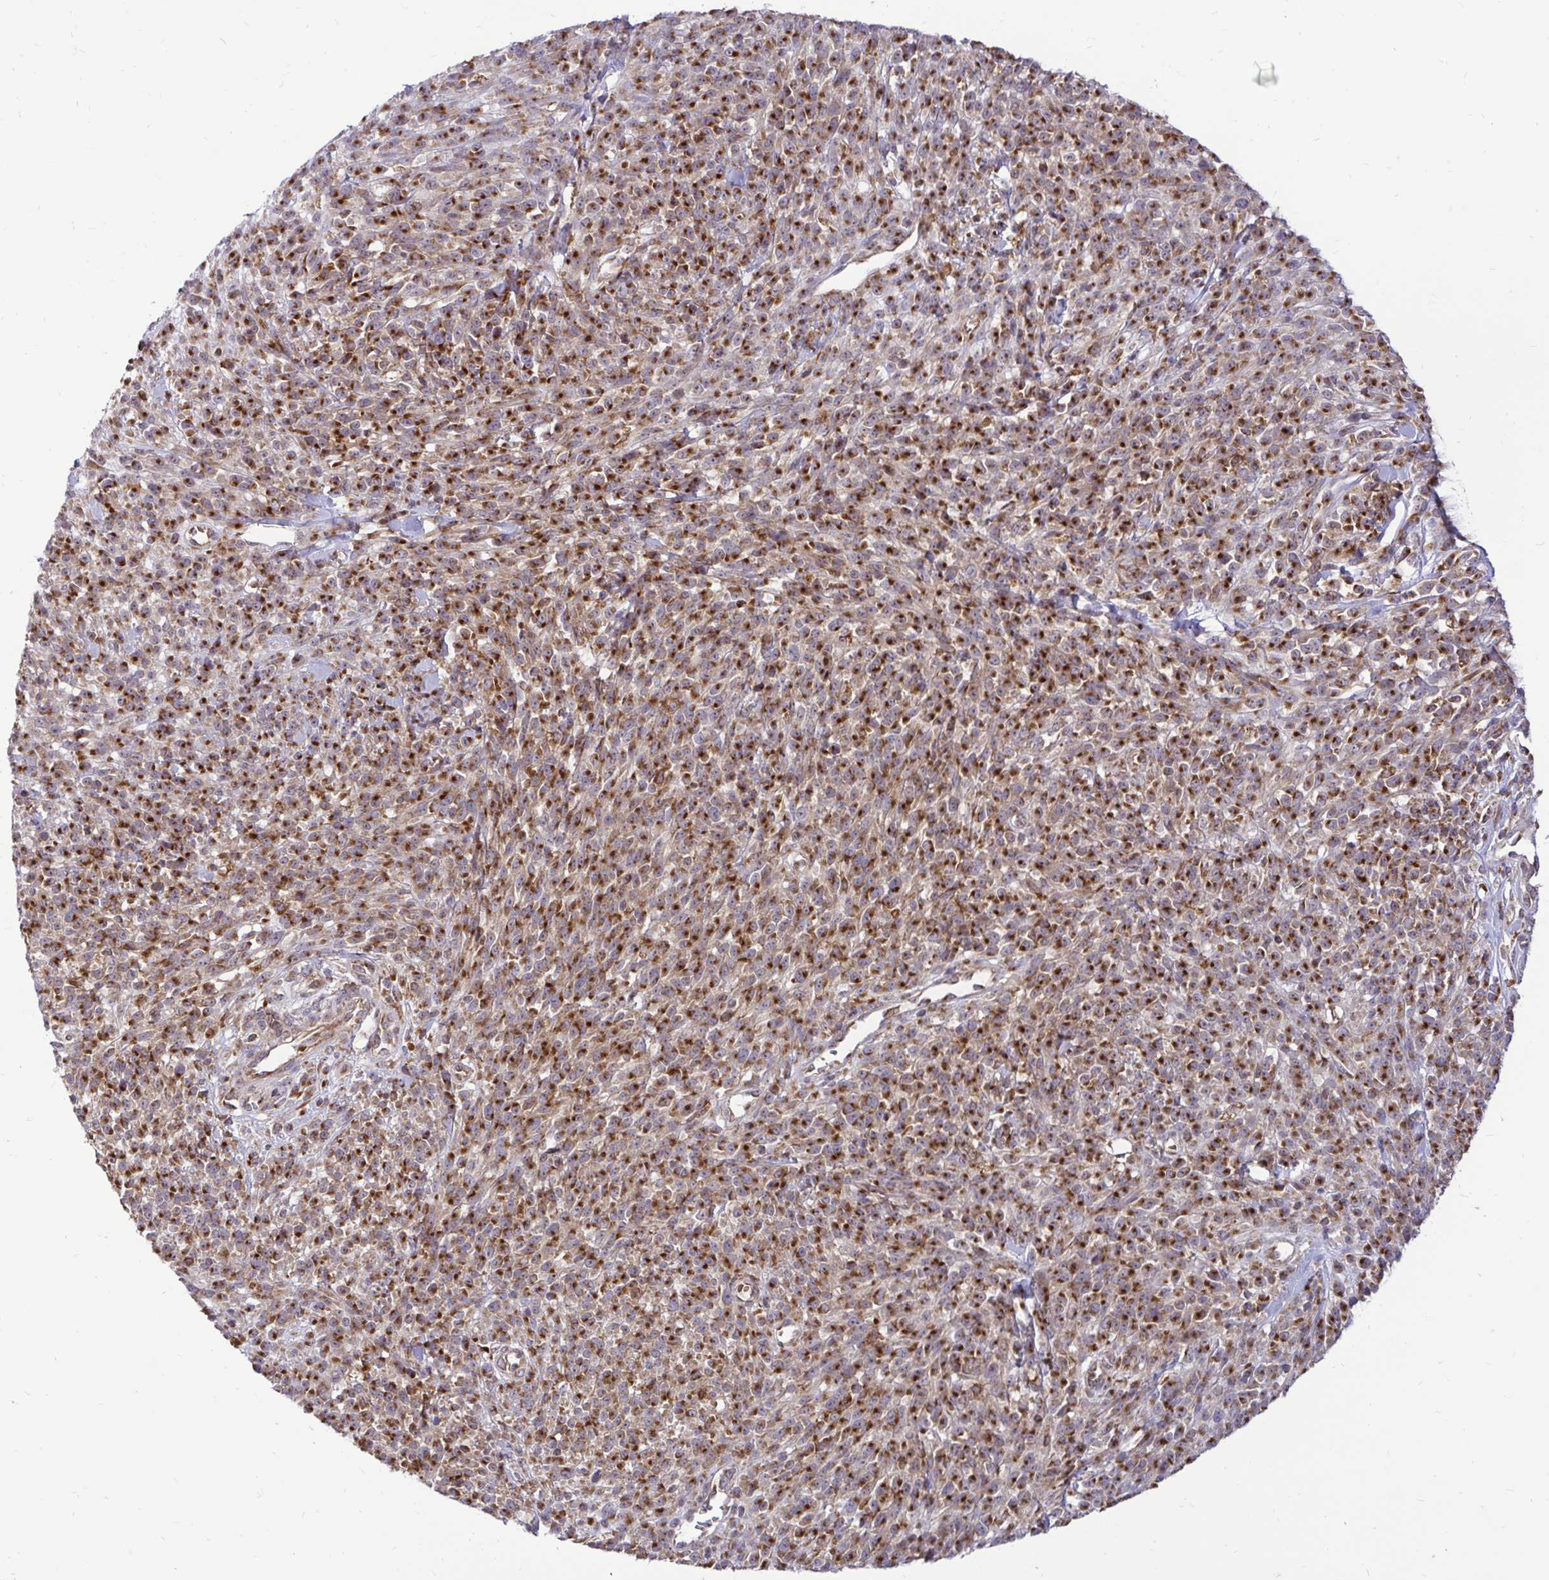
{"staining": {"intensity": "strong", "quantity": ">75%", "location": "cytoplasmic/membranous"}, "tissue": "melanoma", "cell_type": "Tumor cells", "image_type": "cancer", "snomed": [{"axis": "morphology", "description": "Malignant melanoma, NOS"}, {"axis": "topography", "description": "Skin"}, {"axis": "topography", "description": "Skin of trunk"}], "caption": "The photomicrograph displays immunohistochemical staining of malignant melanoma. There is strong cytoplasmic/membranous expression is identified in about >75% of tumor cells.", "gene": "VTI1B", "patient": {"sex": "male", "age": 74}}